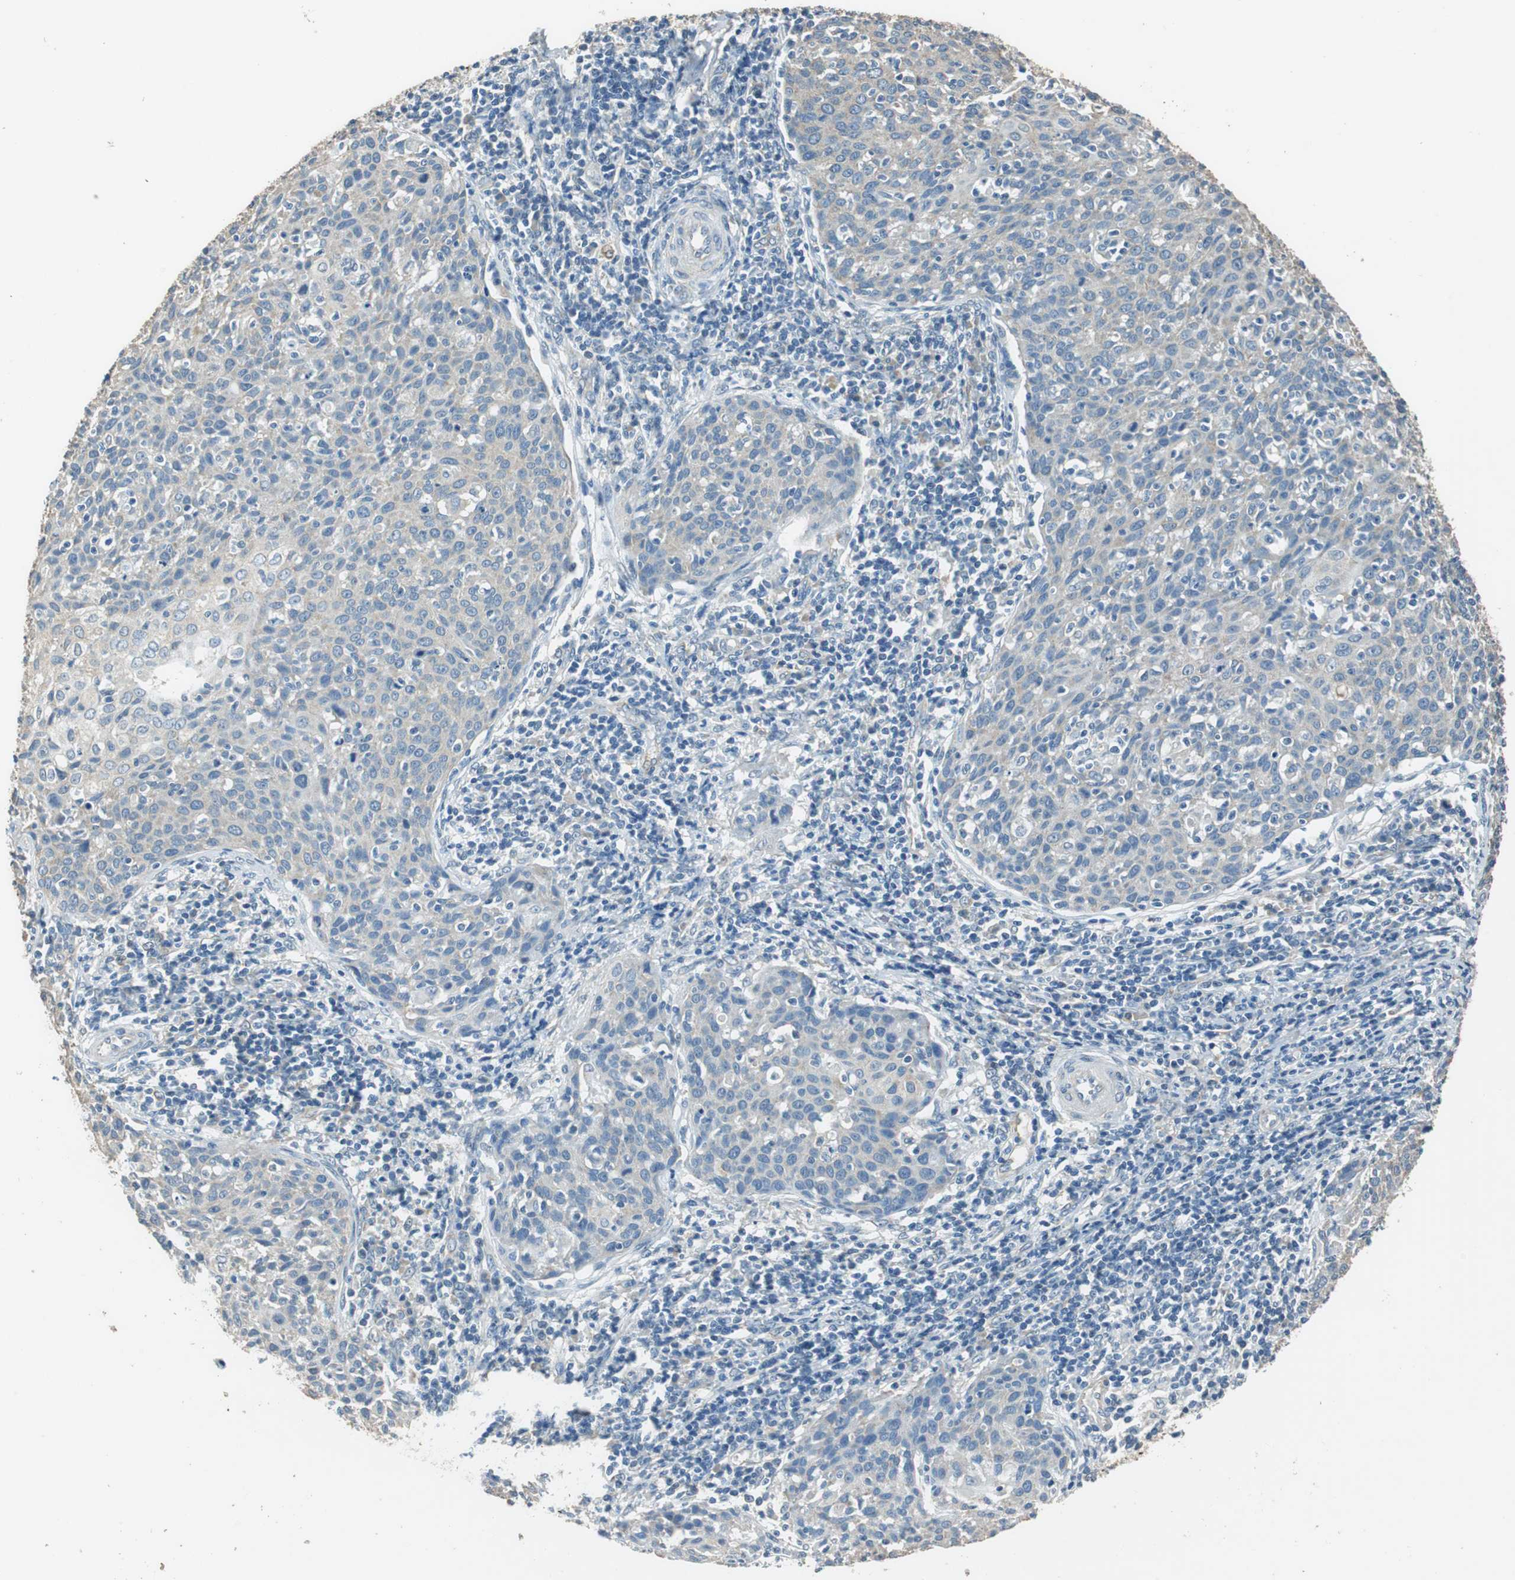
{"staining": {"intensity": "weak", "quantity": "25%-75%", "location": "cytoplasmic/membranous"}, "tissue": "cervical cancer", "cell_type": "Tumor cells", "image_type": "cancer", "snomed": [{"axis": "morphology", "description": "Squamous cell carcinoma, NOS"}, {"axis": "topography", "description": "Cervix"}], "caption": "About 25%-75% of tumor cells in cervical squamous cell carcinoma display weak cytoplasmic/membranous protein positivity as visualized by brown immunohistochemical staining.", "gene": "ALDH4A1", "patient": {"sex": "female", "age": 38}}